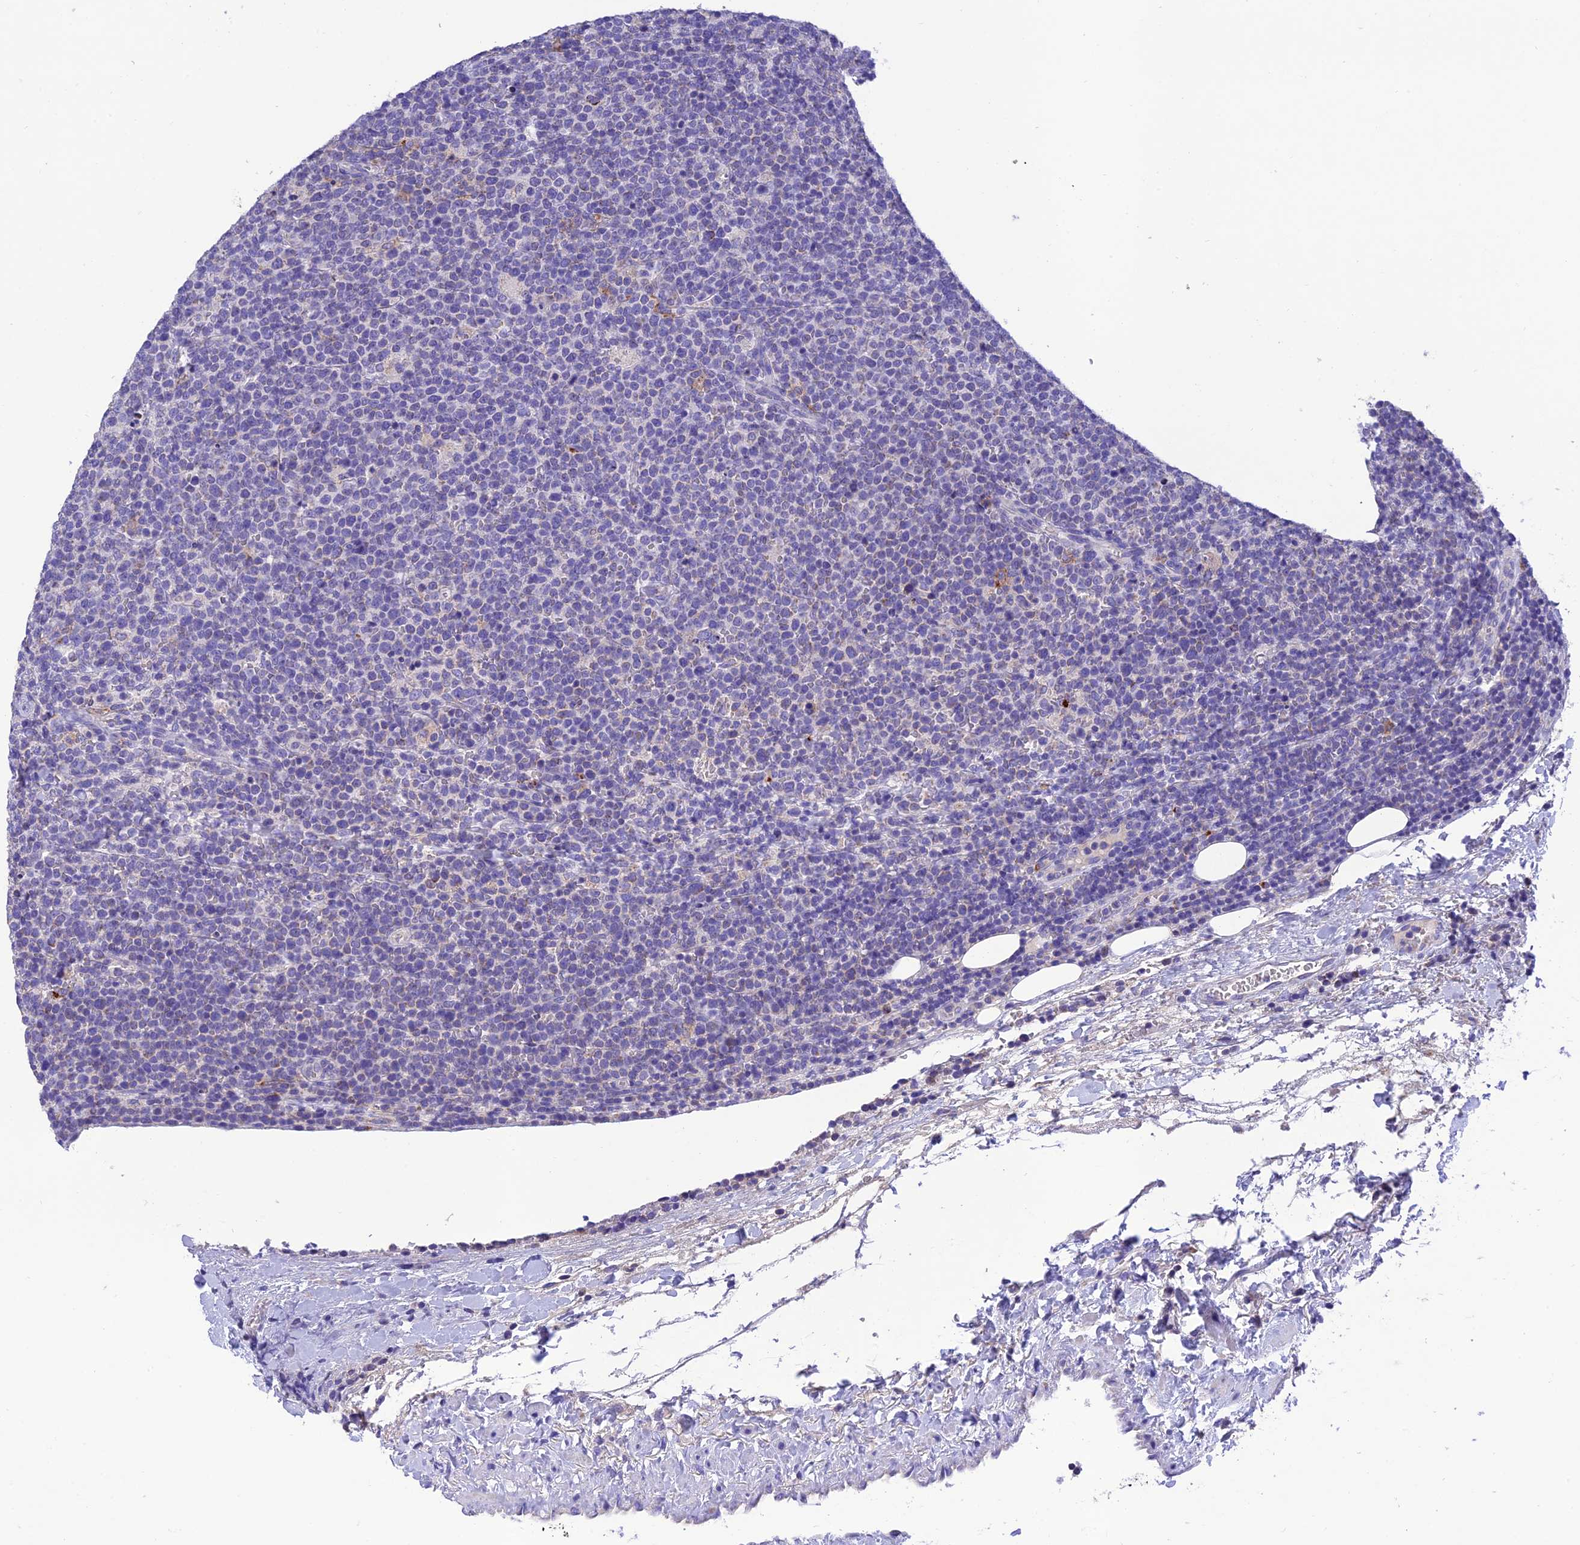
{"staining": {"intensity": "negative", "quantity": "none", "location": "none"}, "tissue": "lymphoma", "cell_type": "Tumor cells", "image_type": "cancer", "snomed": [{"axis": "morphology", "description": "Malignant lymphoma, non-Hodgkin's type, High grade"}, {"axis": "topography", "description": "Lymph node"}], "caption": "This is a photomicrograph of immunohistochemistry staining of lymphoma, which shows no staining in tumor cells.", "gene": "MS4A5", "patient": {"sex": "male", "age": 61}}